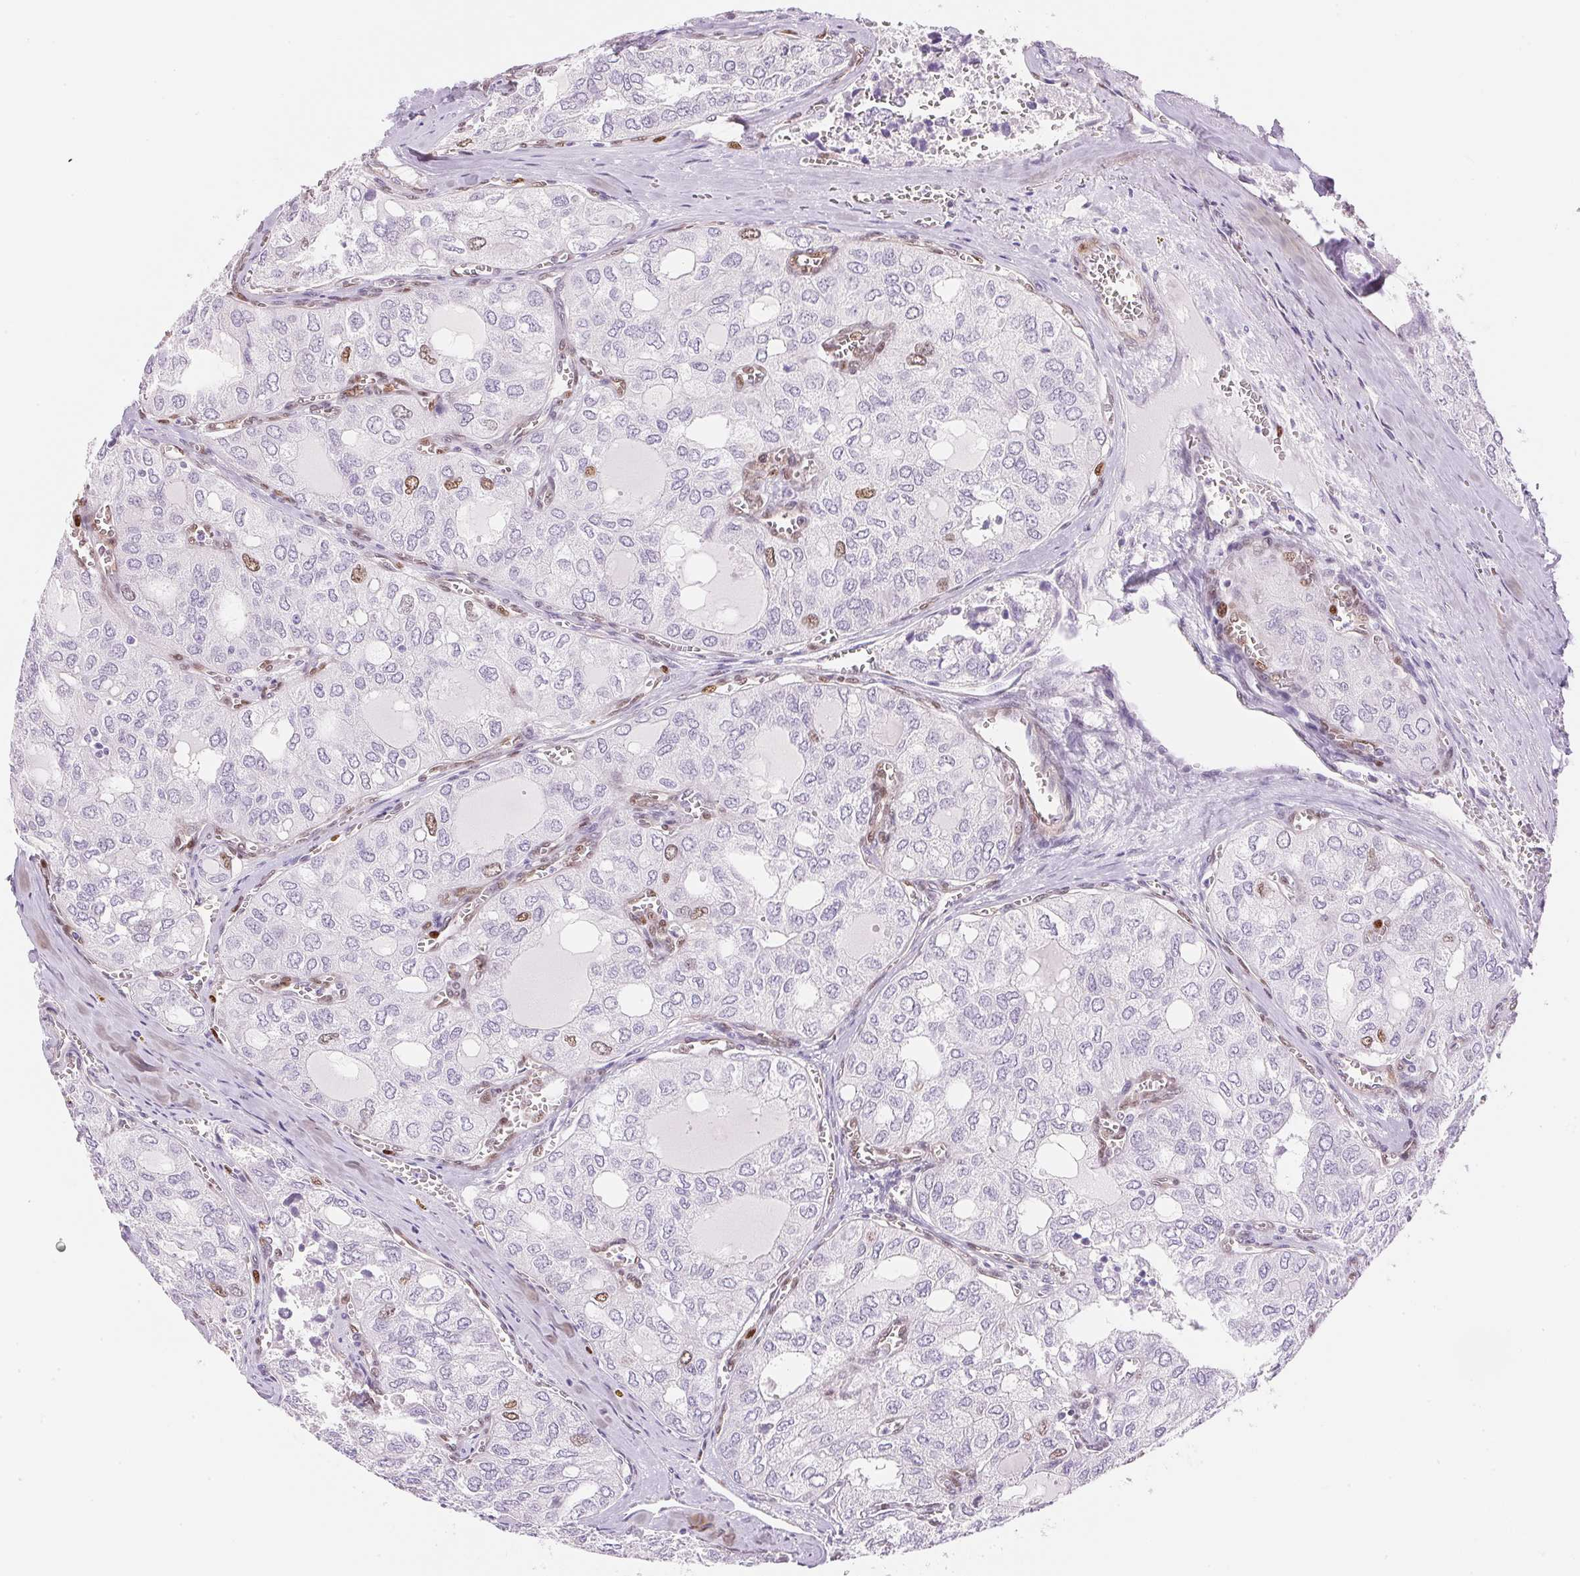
{"staining": {"intensity": "moderate", "quantity": "<25%", "location": "nuclear"}, "tissue": "thyroid cancer", "cell_type": "Tumor cells", "image_type": "cancer", "snomed": [{"axis": "morphology", "description": "Follicular adenoma carcinoma, NOS"}, {"axis": "topography", "description": "Thyroid gland"}], "caption": "Immunohistochemical staining of thyroid cancer (follicular adenoma carcinoma) reveals low levels of moderate nuclear protein staining in approximately <25% of tumor cells.", "gene": "SMTN", "patient": {"sex": "male", "age": 75}}